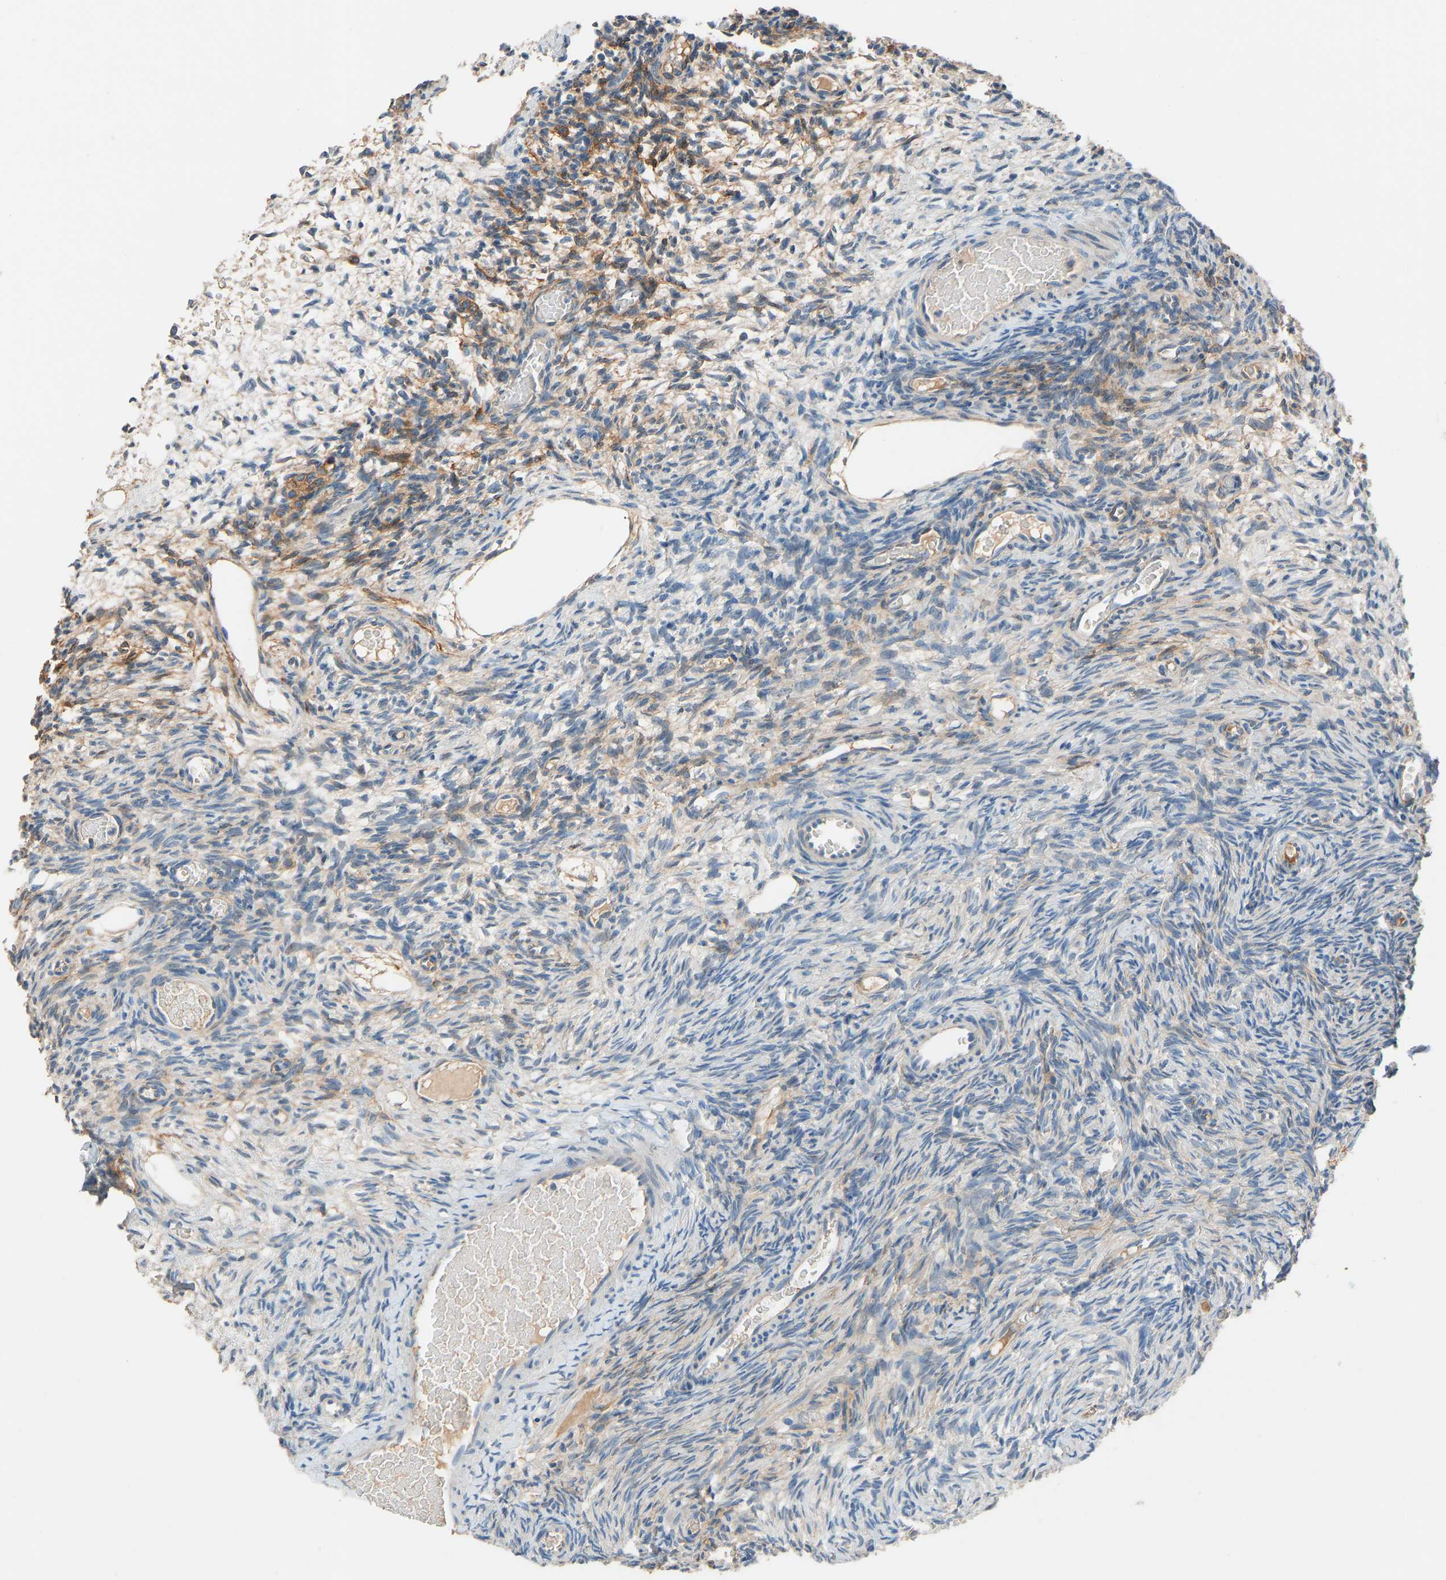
{"staining": {"intensity": "moderate", "quantity": "25%-75%", "location": "cytoplasmic/membranous"}, "tissue": "ovary", "cell_type": "Ovarian stroma cells", "image_type": "normal", "snomed": [{"axis": "morphology", "description": "Normal tissue, NOS"}, {"axis": "topography", "description": "Ovary"}], "caption": "Immunohistochemical staining of unremarkable ovary exhibits moderate cytoplasmic/membranous protein staining in approximately 25%-75% of ovarian stroma cells. The staining was performed using DAB, with brown indicating positive protein expression. Nuclei are stained blue with hematoxylin.", "gene": "TGFBR3", "patient": {"sex": "female", "age": 27}}